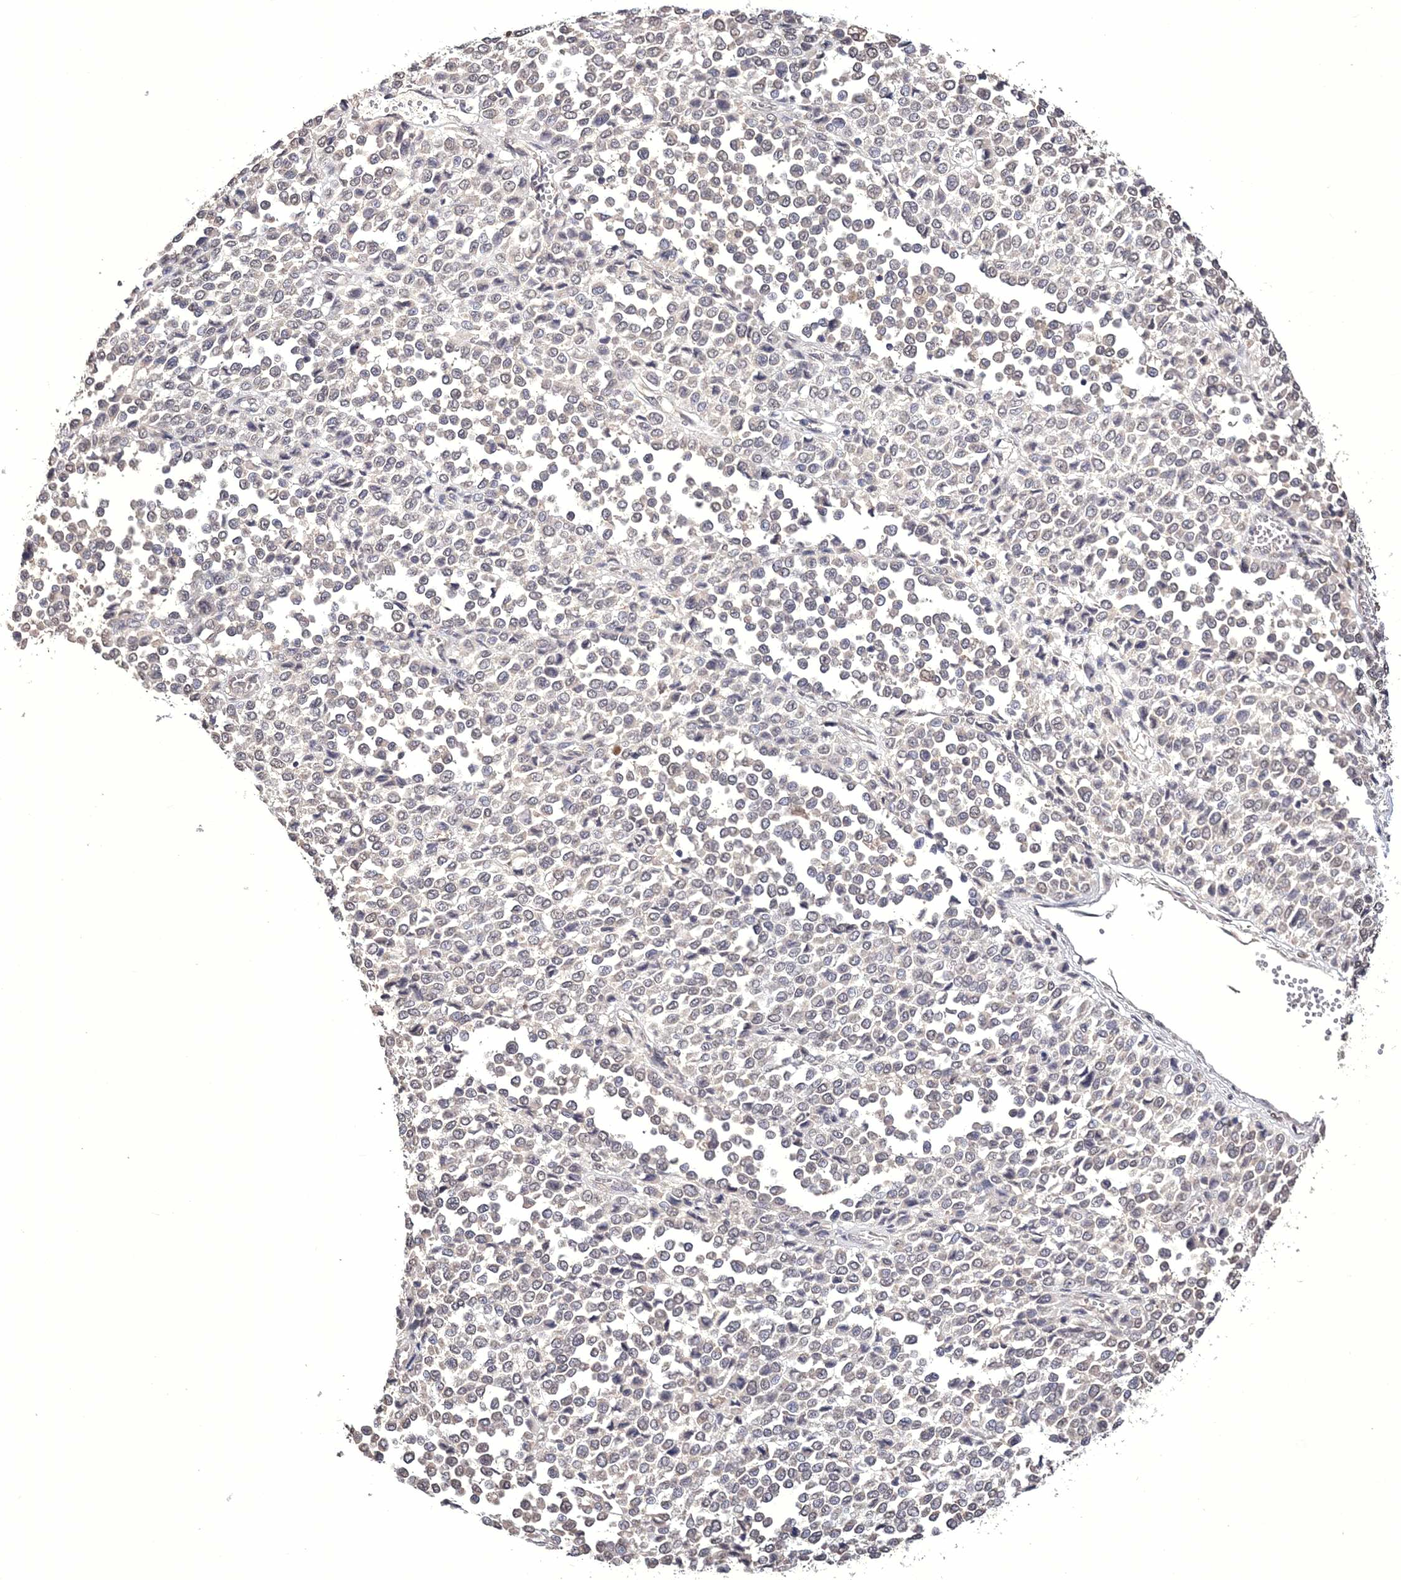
{"staining": {"intensity": "weak", "quantity": "25%-75%", "location": "nuclear"}, "tissue": "melanoma", "cell_type": "Tumor cells", "image_type": "cancer", "snomed": [{"axis": "morphology", "description": "Malignant melanoma, Metastatic site"}, {"axis": "topography", "description": "Pancreas"}], "caption": "Human malignant melanoma (metastatic site) stained for a protein (brown) shows weak nuclear positive expression in approximately 25%-75% of tumor cells.", "gene": "GPN1", "patient": {"sex": "female", "age": 30}}